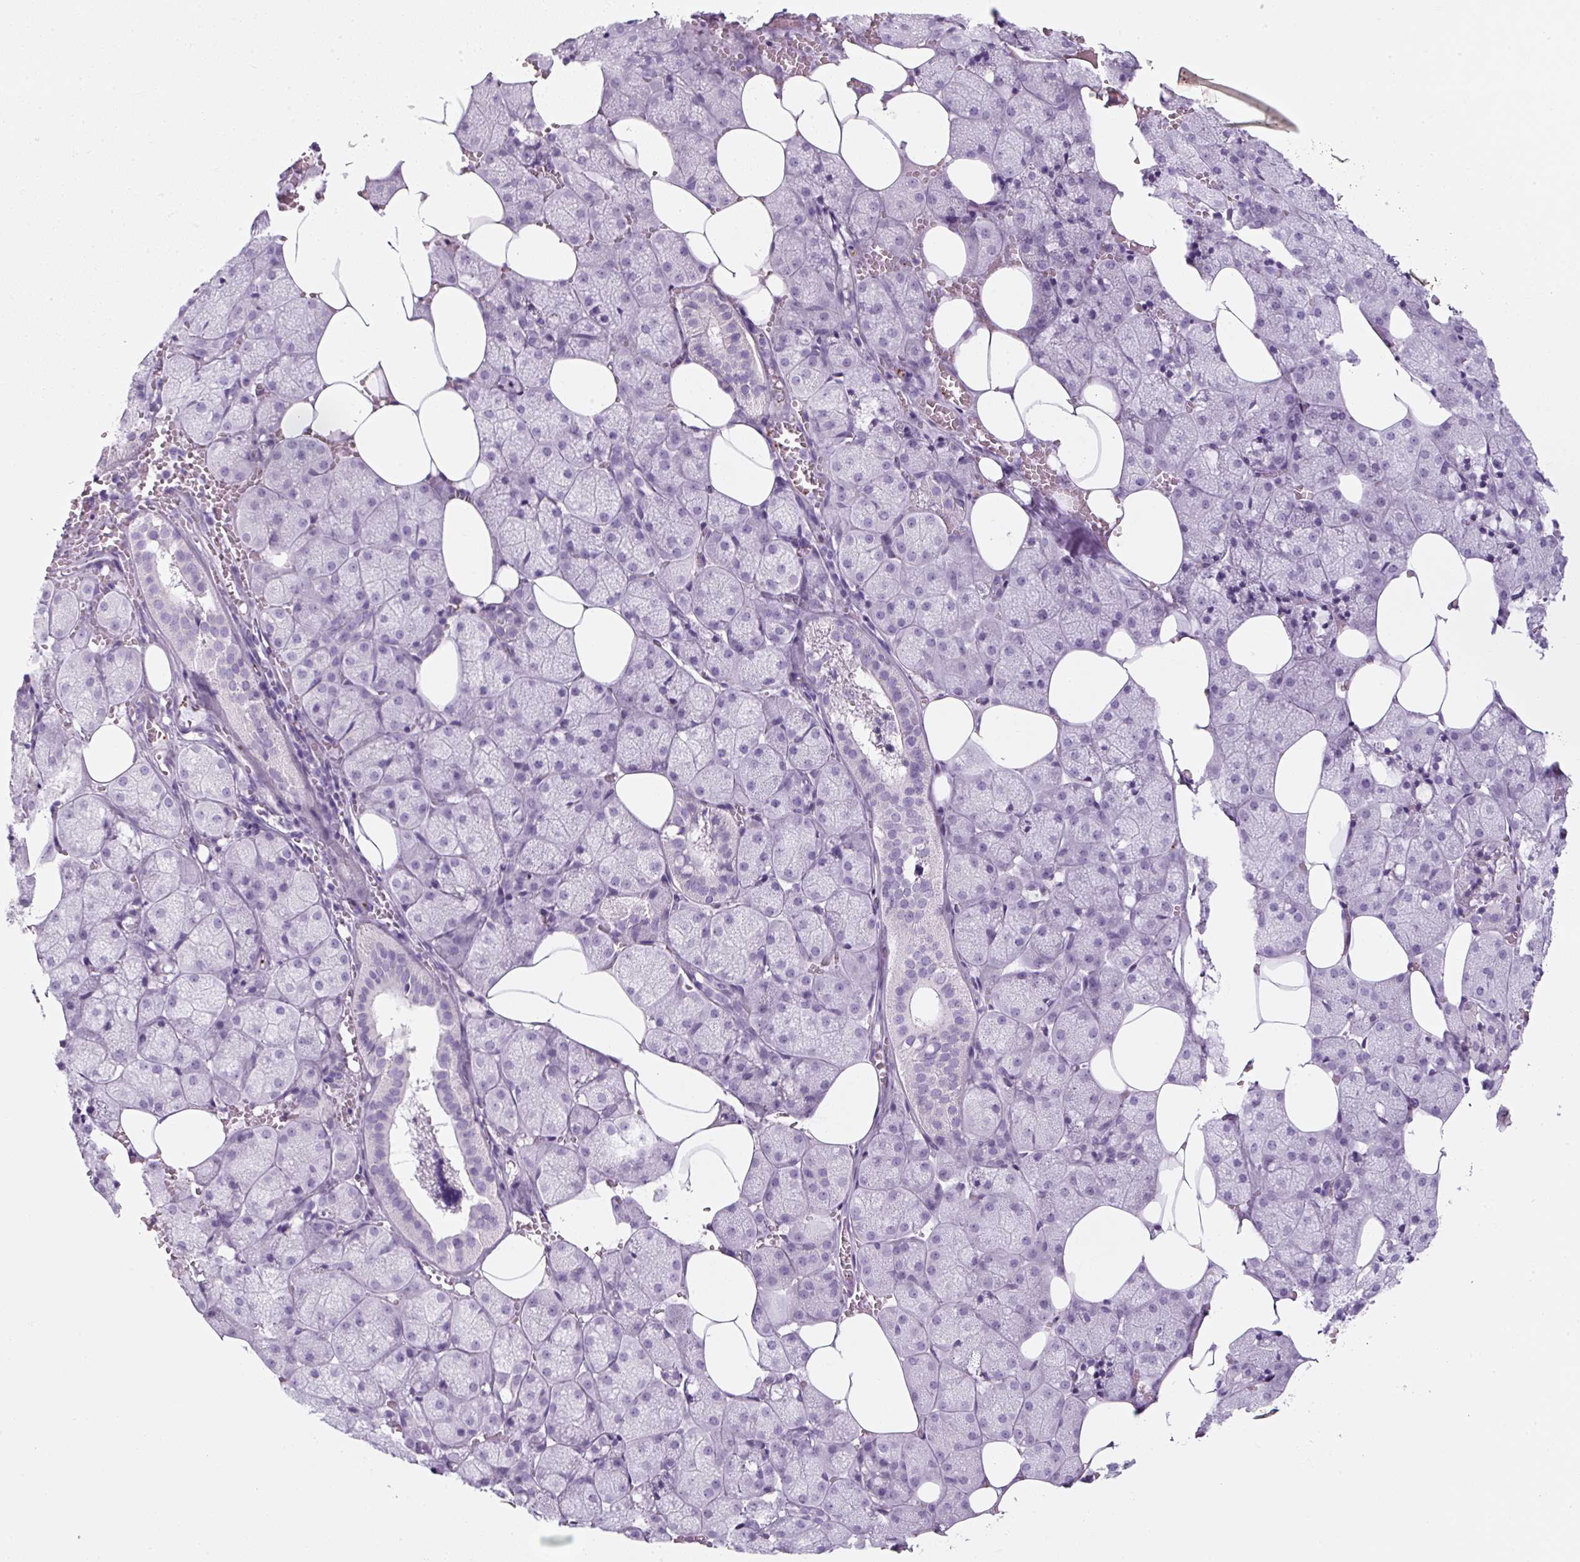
{"staining": {"intensity": "negative", "quantity": "none", "location": "none"}, "tissue": "salivary gland", "cell_type": "Glandular cells", "image_type": "normal", "snomed": [{"axis": "morphology", "description": "Normal tissue, NOS"}, {"axis": "topography", "description": "Salivary gland"}, {"axis": "topography", "description": "Peripheral nerve tissue"}], "caption": "The photomicrograph displays no significant staining in glandular cells of salivary gland. (Brightfield microscopy of DAB immunohistochemistry at high magnification).", "gene": "ENSG00000288796", "patient": {"sex": "male", "age": 38}}